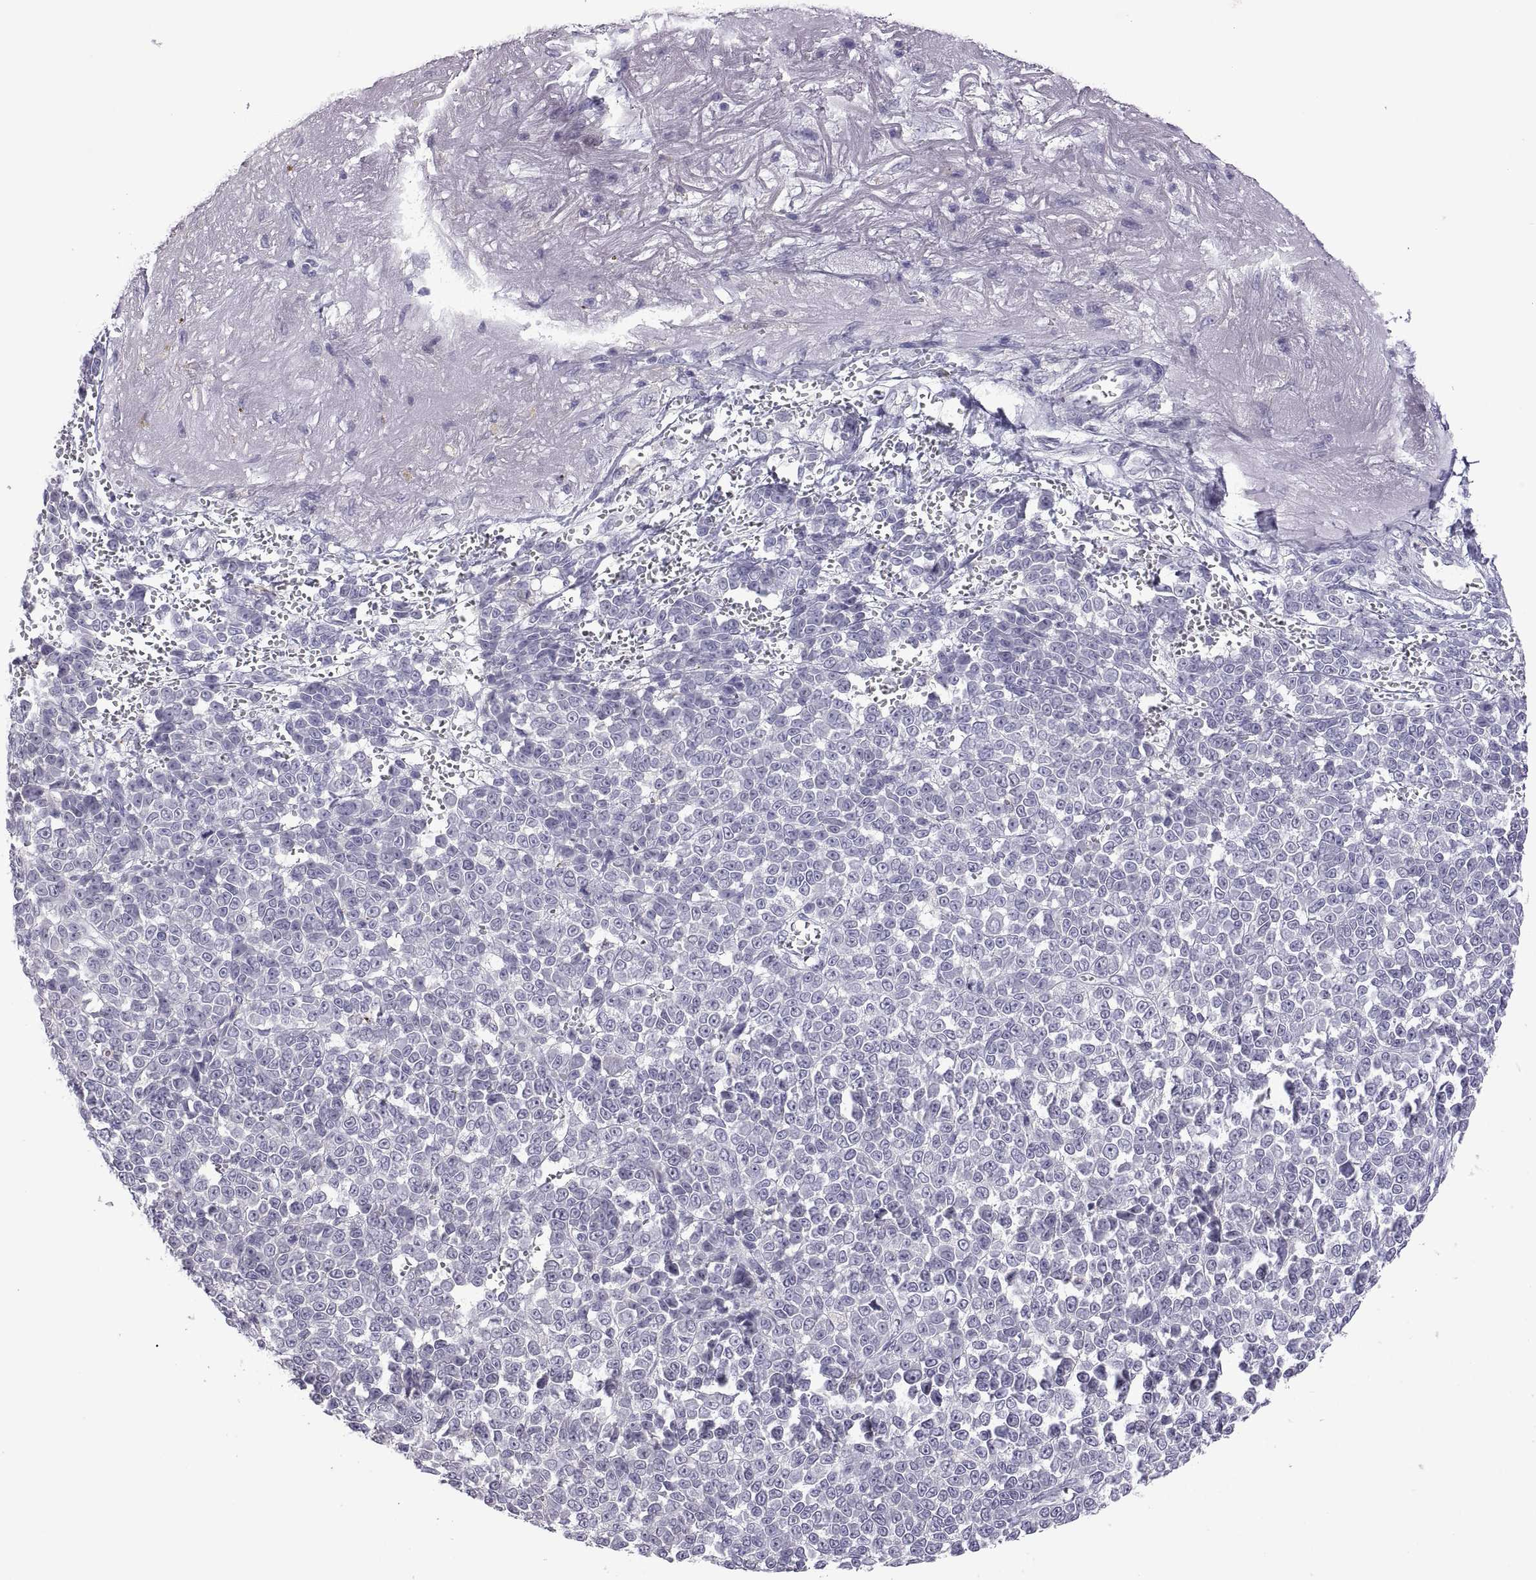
{"staining": {"intensity": "negative", "quantity": "none", "location": "none"}, "tissue": "melanoma", "cell_type": "Tumor cells", "image_type": "cancer", "snomed": [{"axis": "morphology", "description": "Malignant melanoma, NOS"}, {"axis": "topography", "description": "Skin"}], "caption": "Immunohistochemistry (IHC) image of neoplastic tissue: human malignant melanoma stained with DAB (3,3'-diaminobenzidine) displays no significant protein staining in tumor cells. The staining was performed using DAB to visualize the protein expression in brown, while the nuclei were stained in blue with hematoxylin (Magnification: 20x).", "gene": "RGS19", "patient": {"sex": "female", "age": 95}}